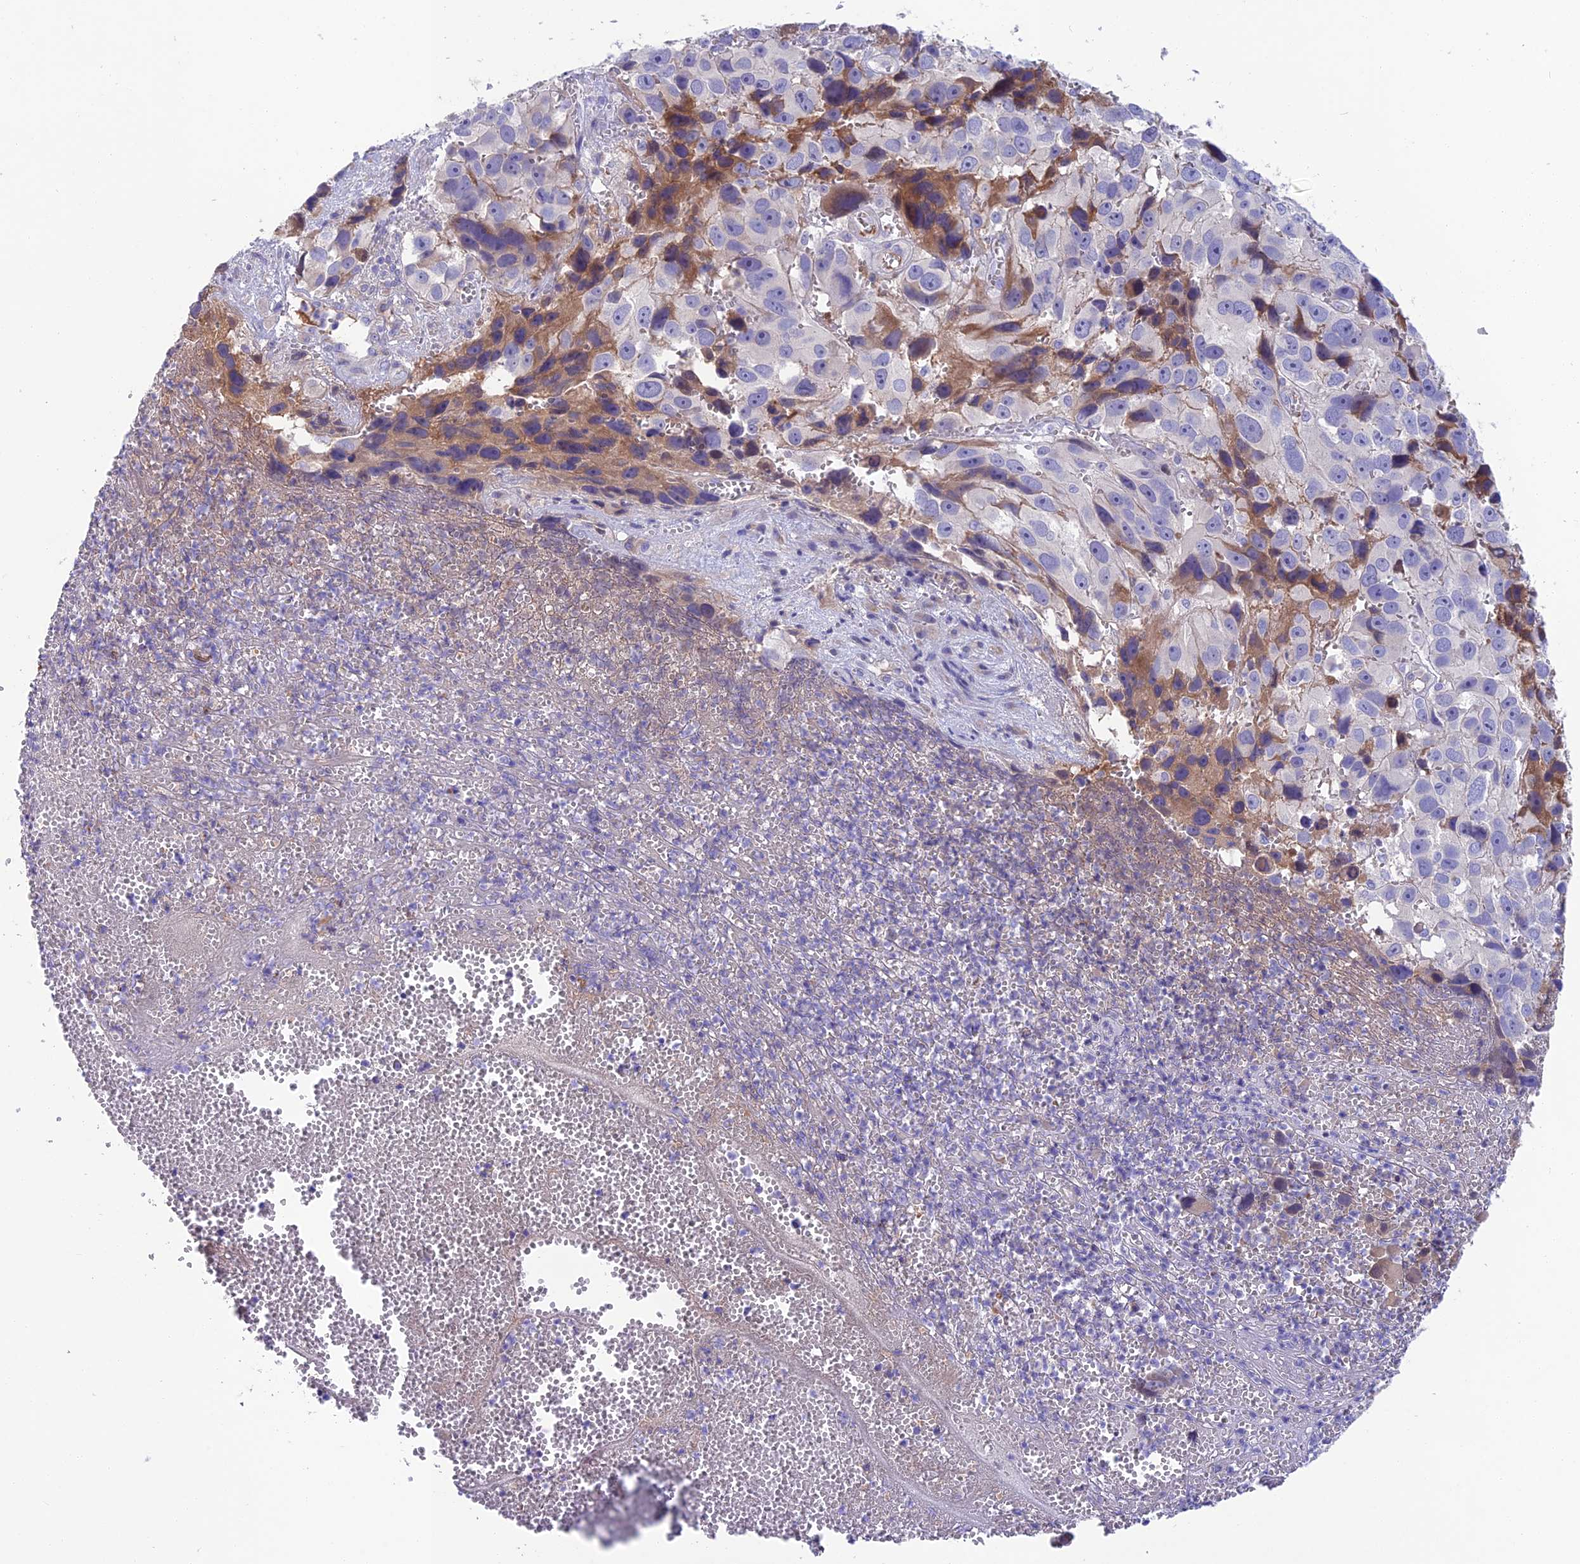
{"staining": {"intensity": "negative", "quantity": "none", "location": "none"}, "tissue": "melanoma", "cell_type": "Tumor cells", "image_type": "cancer", "snomed": [{"axis": "morphology", "description": "Malignant melanoma, NOS"}, {"axis": "topography", "description": "Skin"}], "caption": "IHC image of malignant melanoma stained for a protein (brown), which reveals no staining in tumor cells. (DAB immunohistochemistry visualized using brightfield microscopy, high magnification).", "gene": "SNAP91", "patient": {"sex": "male", "age": 84}}